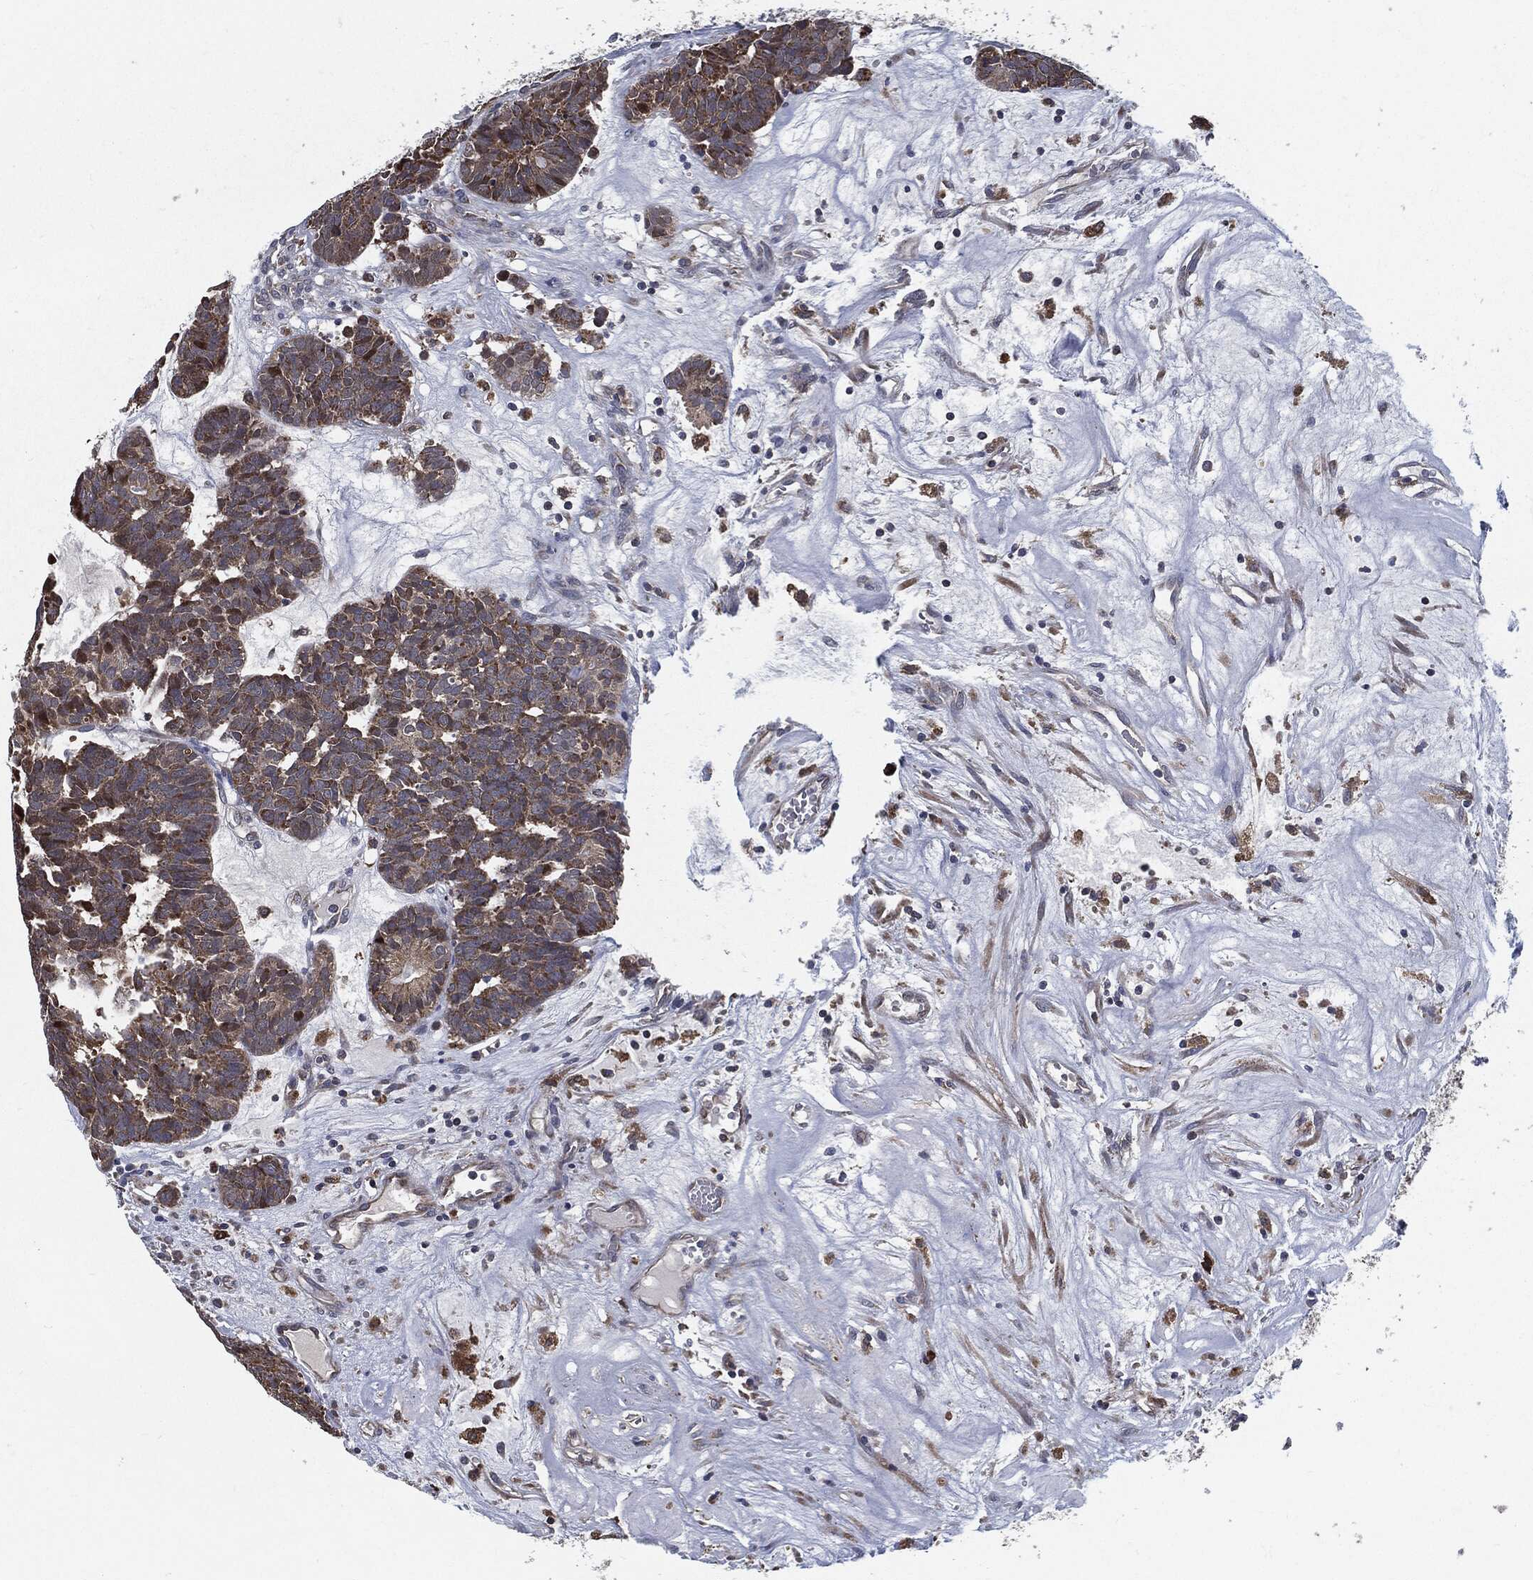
{"staining": {"intensity": "moderate", "quantity": ">75%", "location": "cytoplasmic/membranous"}, "tissue": "head and neck cancer", "cell_type": "Tumor cells", "image_type": "cancer", "snomed": [{"axis": "morphology", "description": "Adenocarcinoma, NOS"}, {"axis": "topography", "description": "Head-Neck"}], "caption": "Adenocarcinoma (head and neck) was stained to show a protein in brown. There is medium levels of moderate cytoplasmic/membranous expression in about >75% of tumor cells.", "gene": "PRDX4", "patient": {"sex": "female", "age": 81}}